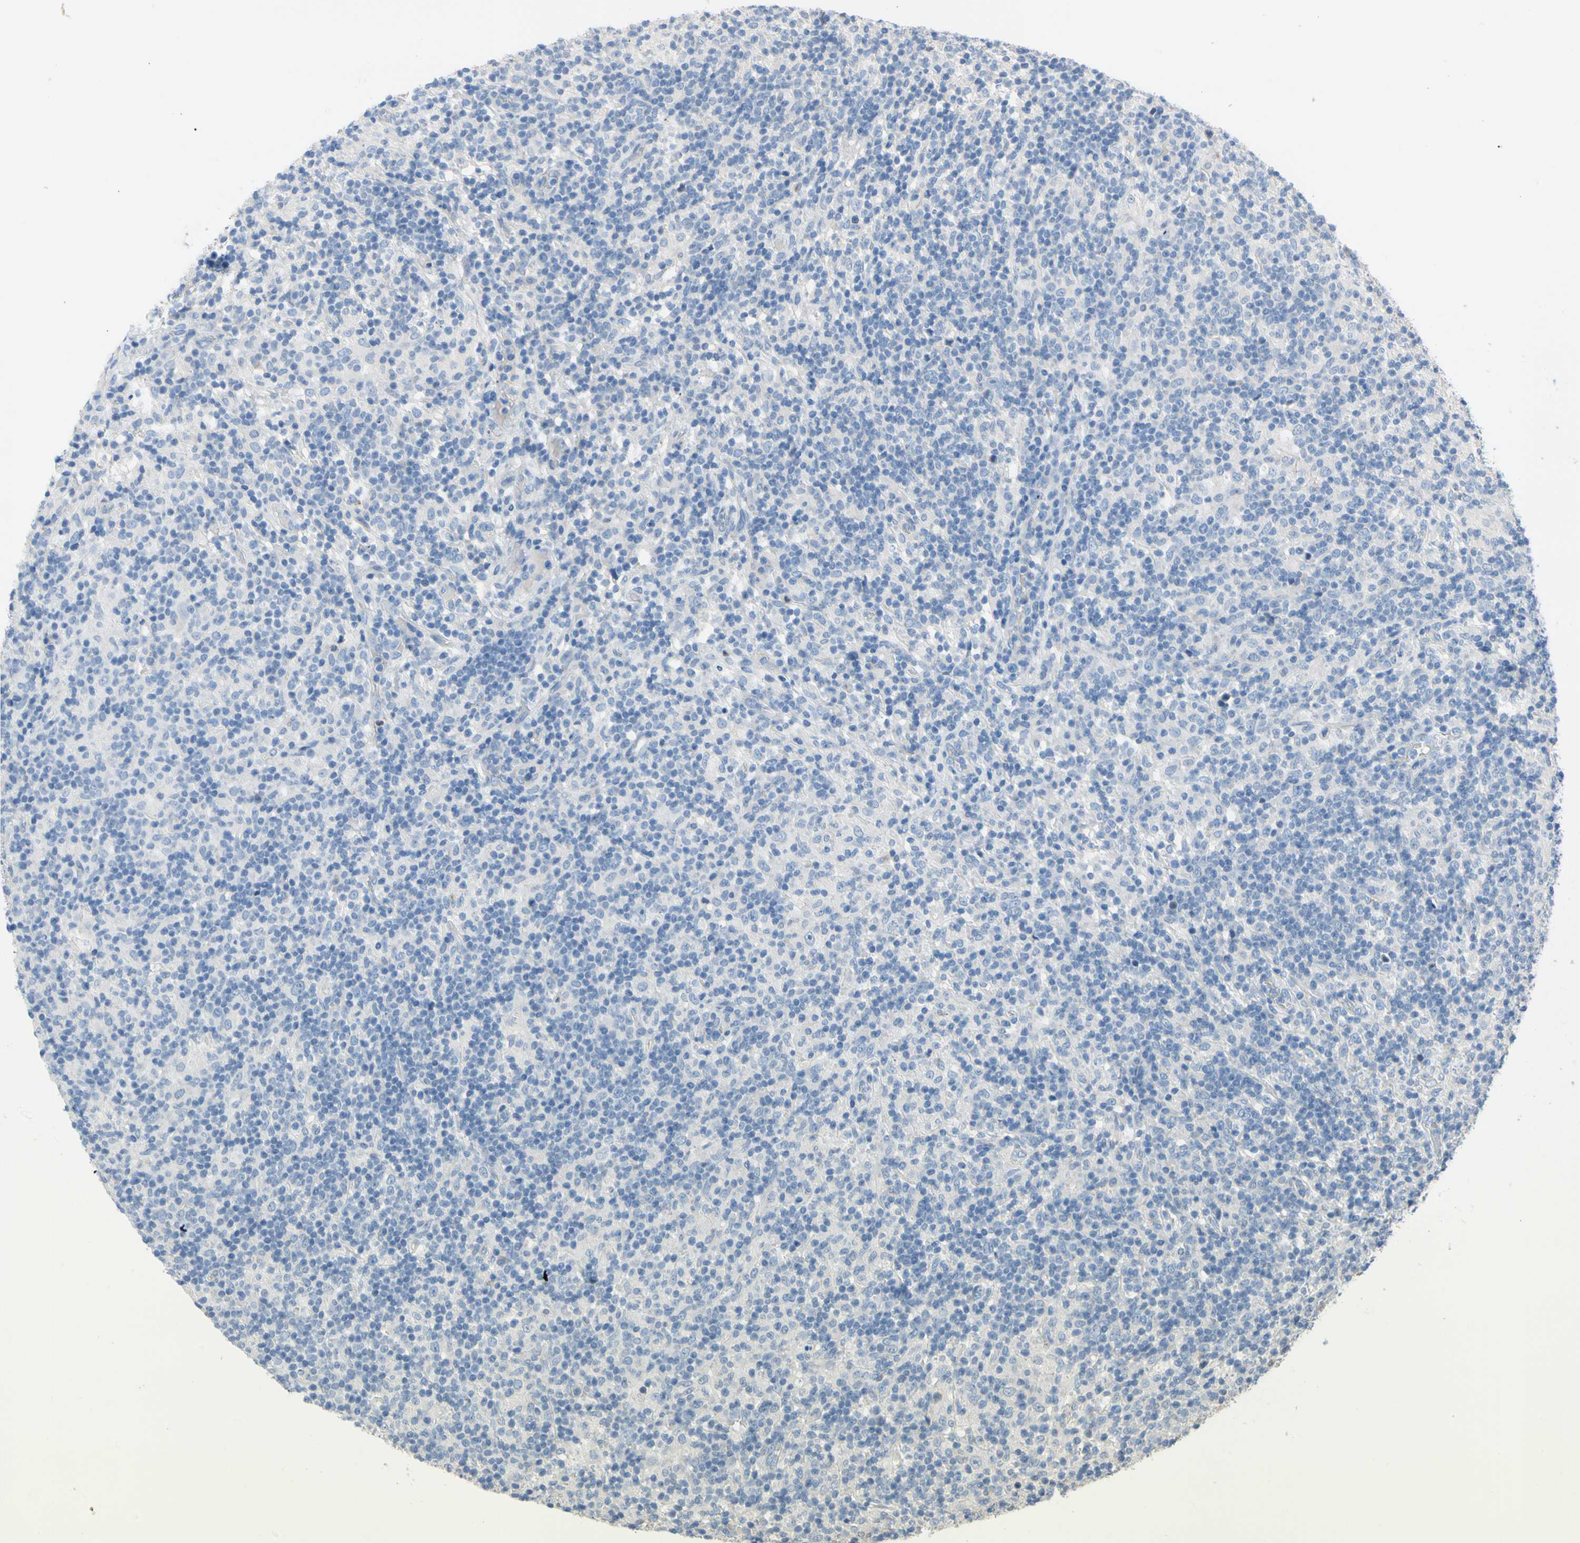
{"staining": {"intensity": "negative", "quantity": "none", "location": "none"}, "tissue": "lymphoma", "cell_type": "Tumor cells", "image_type": "cancer", "snomed": [{"axis": "morphology", "description": "Hodgkin's disease, NOS"}, {"axis": "topography", "description": "Lymph node"}], "caption": "A histopathology image of human Hodgkin's disease is negative for staining in tumor cells.", "gene": "BBOX1", "patient": {"sex": "male", "age": 70}}